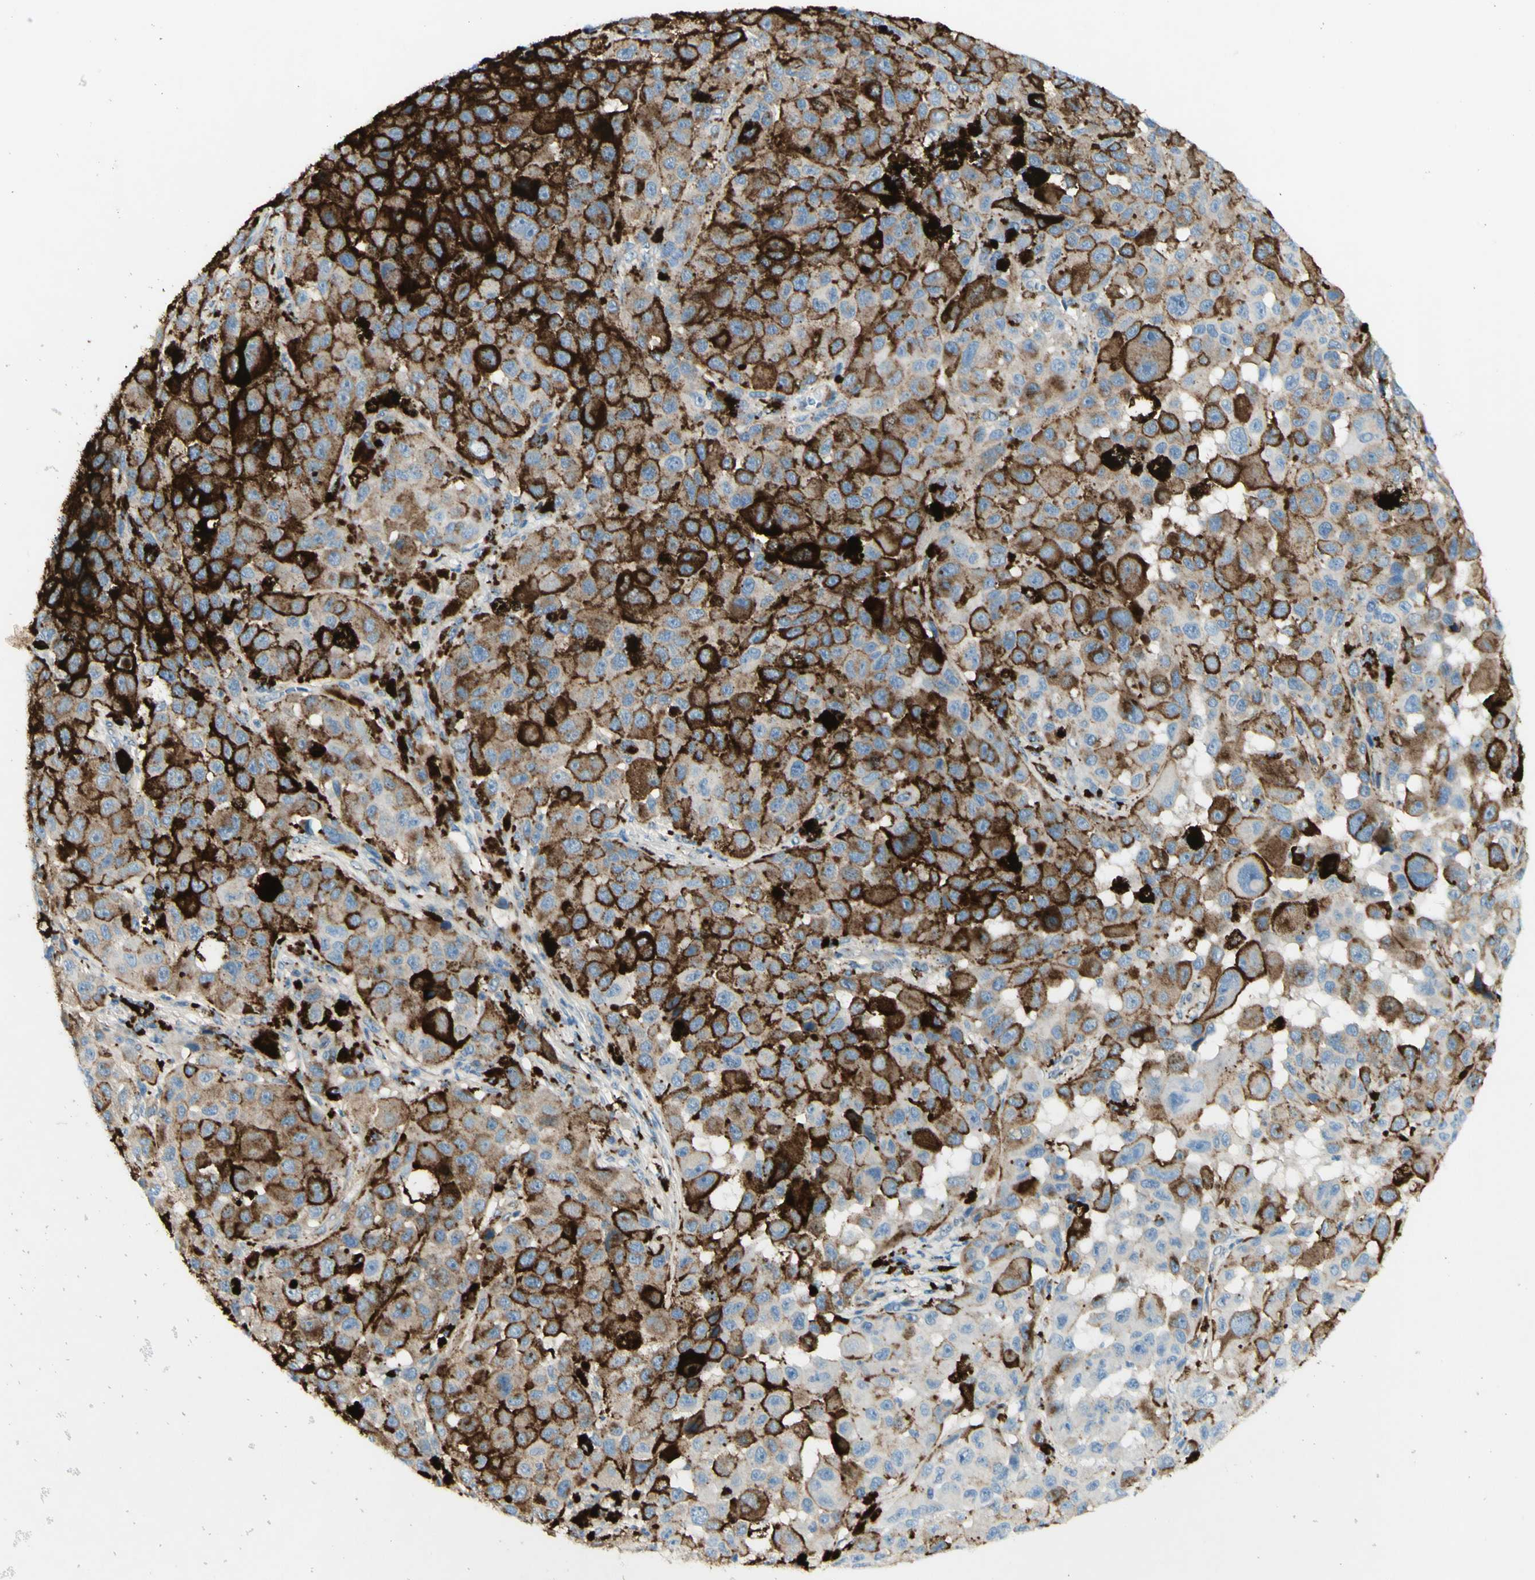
{"staining": {"intensity": "strong", "quantity": "25%-75%", "location": "cytoplasmic/membranous"}, "tissue": "melanoma", "cell_type": "Tumor cells", "image_type": "cancer", "snomed": [{"axis": "morphology", "description": "Malignant melanoma, NOS"}, {"axis": "topography", "description": "Skin"}], "caption": "Brown immunohistochemical staining in melanoma exhibits strong cytoplasmic/membranous expression in about 25%-75% of tumor cells.", "gene": "GDF15", "patient": {"sex": "male", "age": 96}}